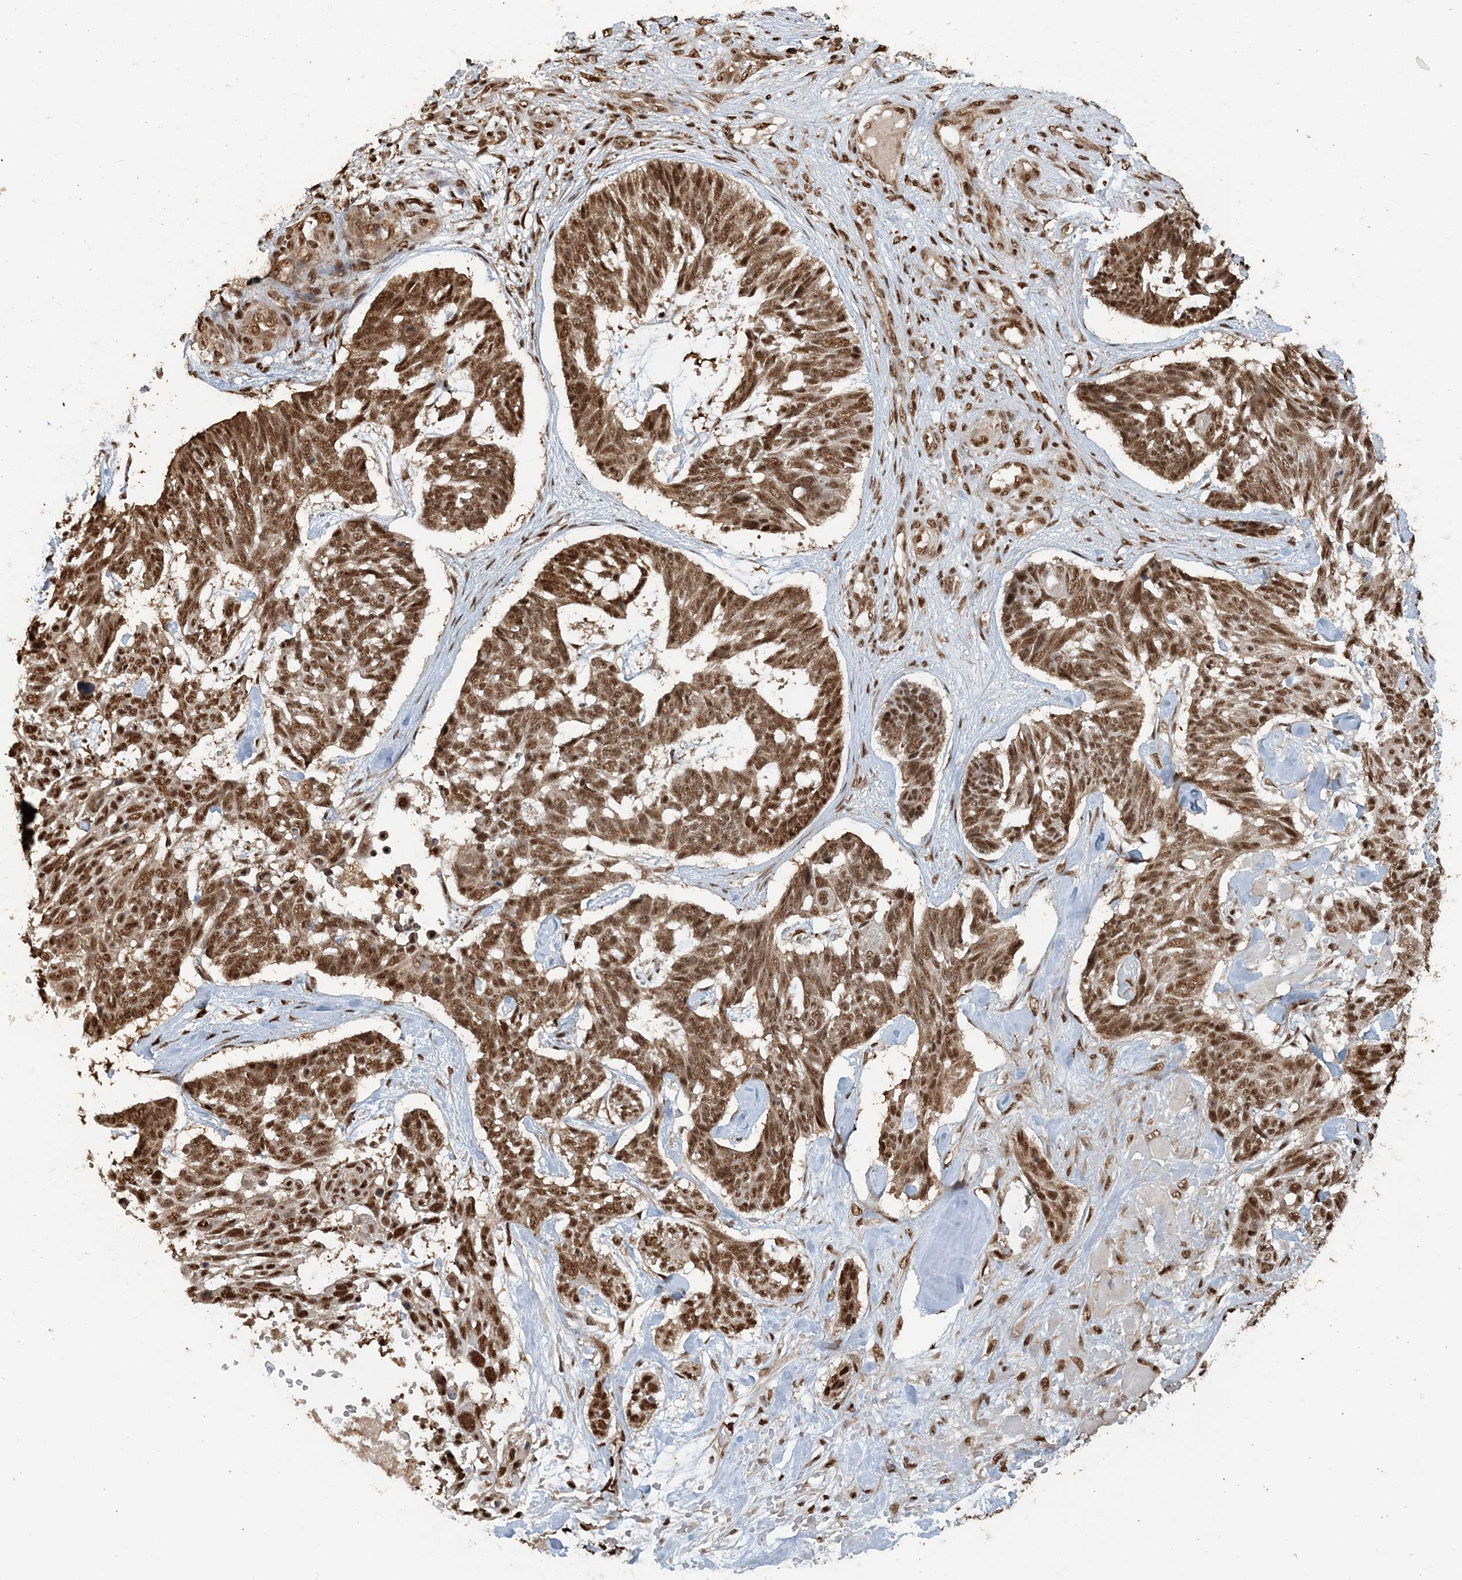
{"staining": {"intensity": "moderate", "quantity": ">75%", "location": "cytoplasmic/membranous,nuclear"}, "tissue": "skin cancer", "cell_type": "Tumor cells", "image_type": "cancer", "snomed": [{"axis": "morphology", "description": "Basal cell carcinoma"}, {"axis": "topography", "description": "Skin"}], "caption": "This is a histology image of immunohistochemistry (IHC) staining of skin cancer, which shows moderate expression in the cytoplasmic/membranous and nuclear of tumor cells.", "gene": "ARHGAP35", "patient": {"sex": "male", "age": 88}}